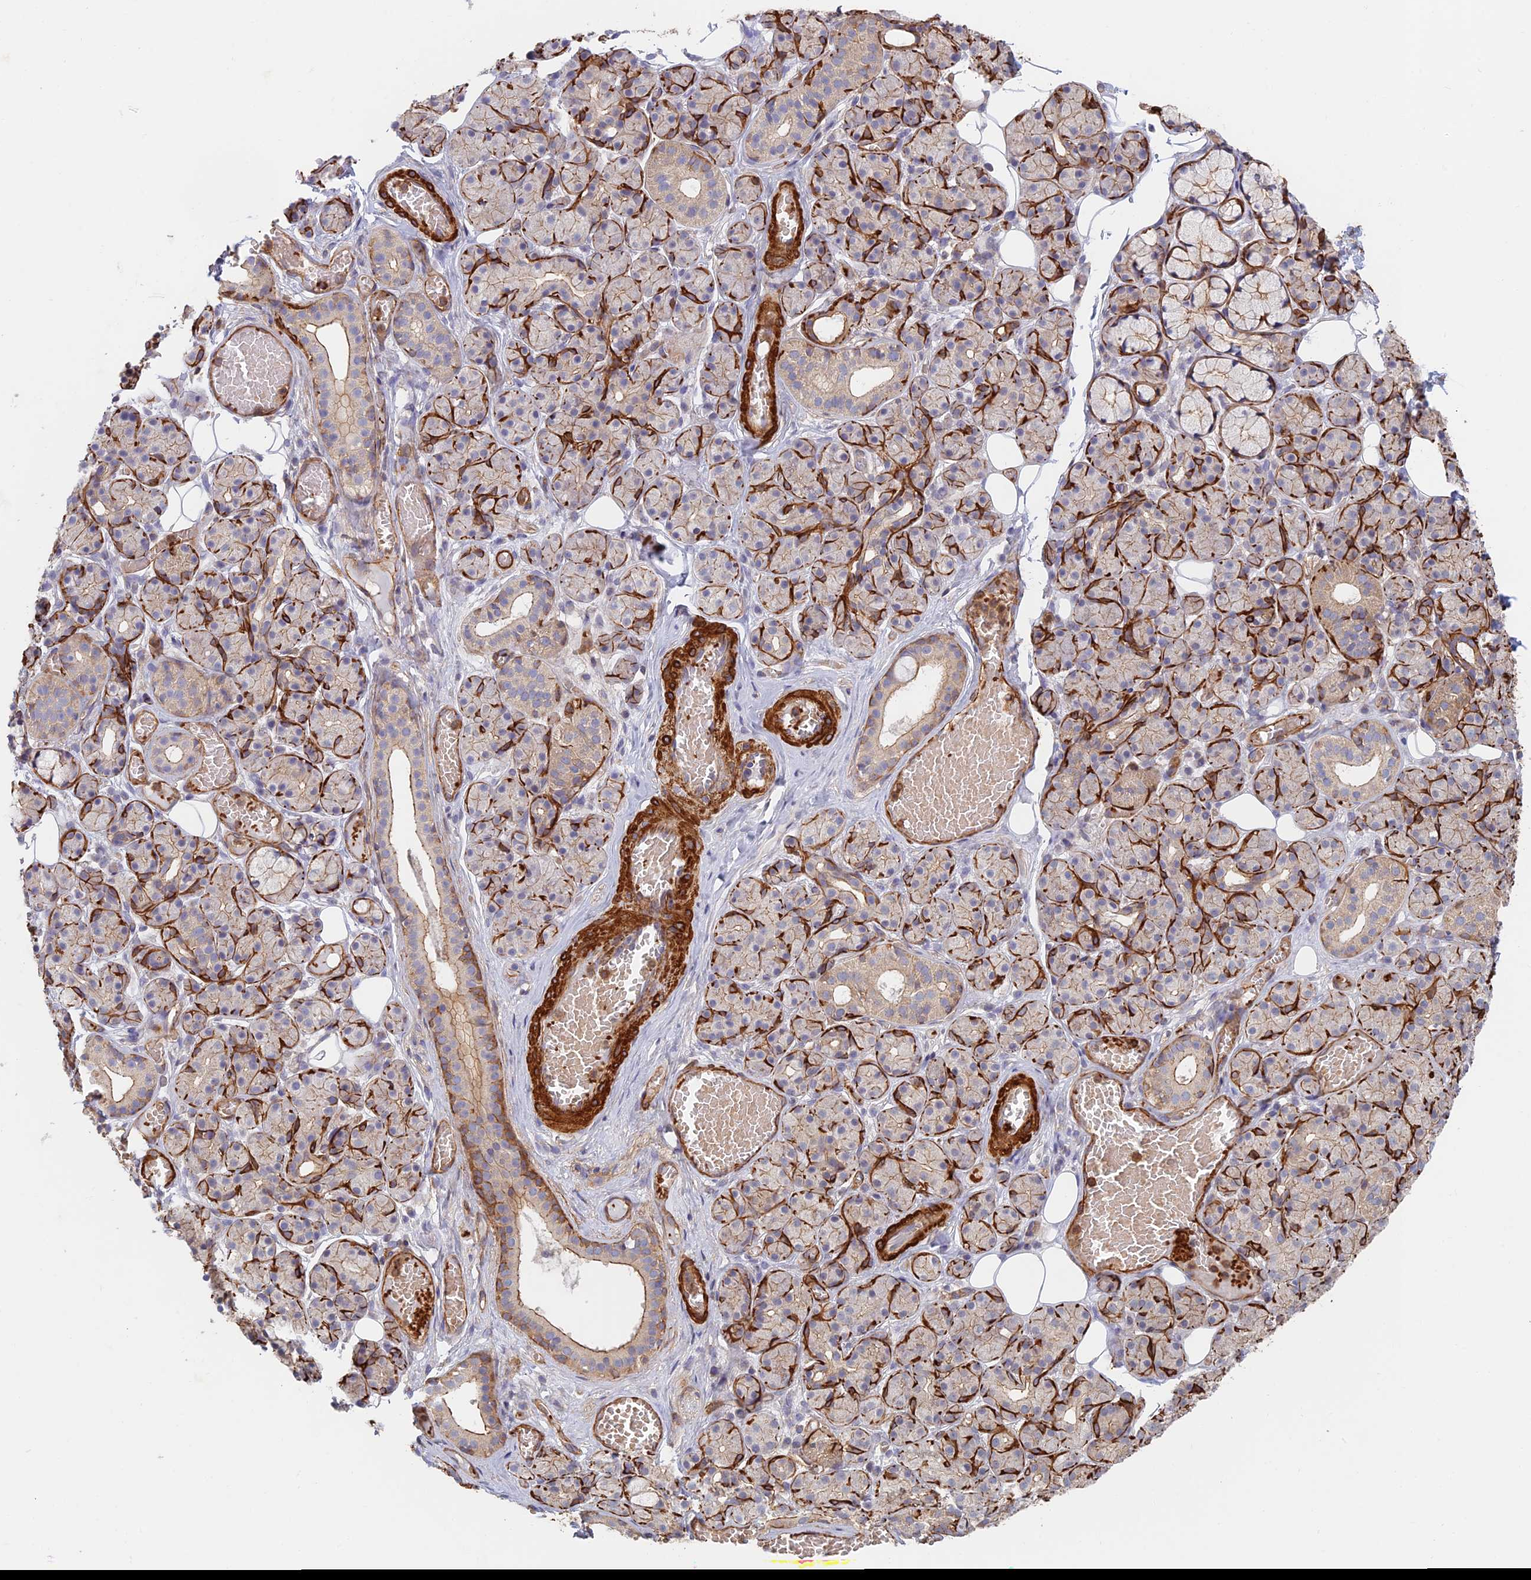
{"staining": {"intensity": "strong", "quantity": "<25%", "location": "cytoplasmic/membranous"}, "tissue": "salivary gland", "cell_type": "Glandular cells", "image_type": "normal", "snomed": [{"axis": "morphology", "description": "Normal tissue, NOS"}, {"axis": "topography", "description": "Salivary gland"}], "caption": "Strong cytoplasmic/membranous protein staining is identified in approximately <25% of glandular cells in salivary gland. The staining was performed using DAB, with brown indicating positive protein expression. Nuclei are stained blue with hematoxylin.", "gene": "PAK4", "patient": {"sex": "male", "age": 63}}